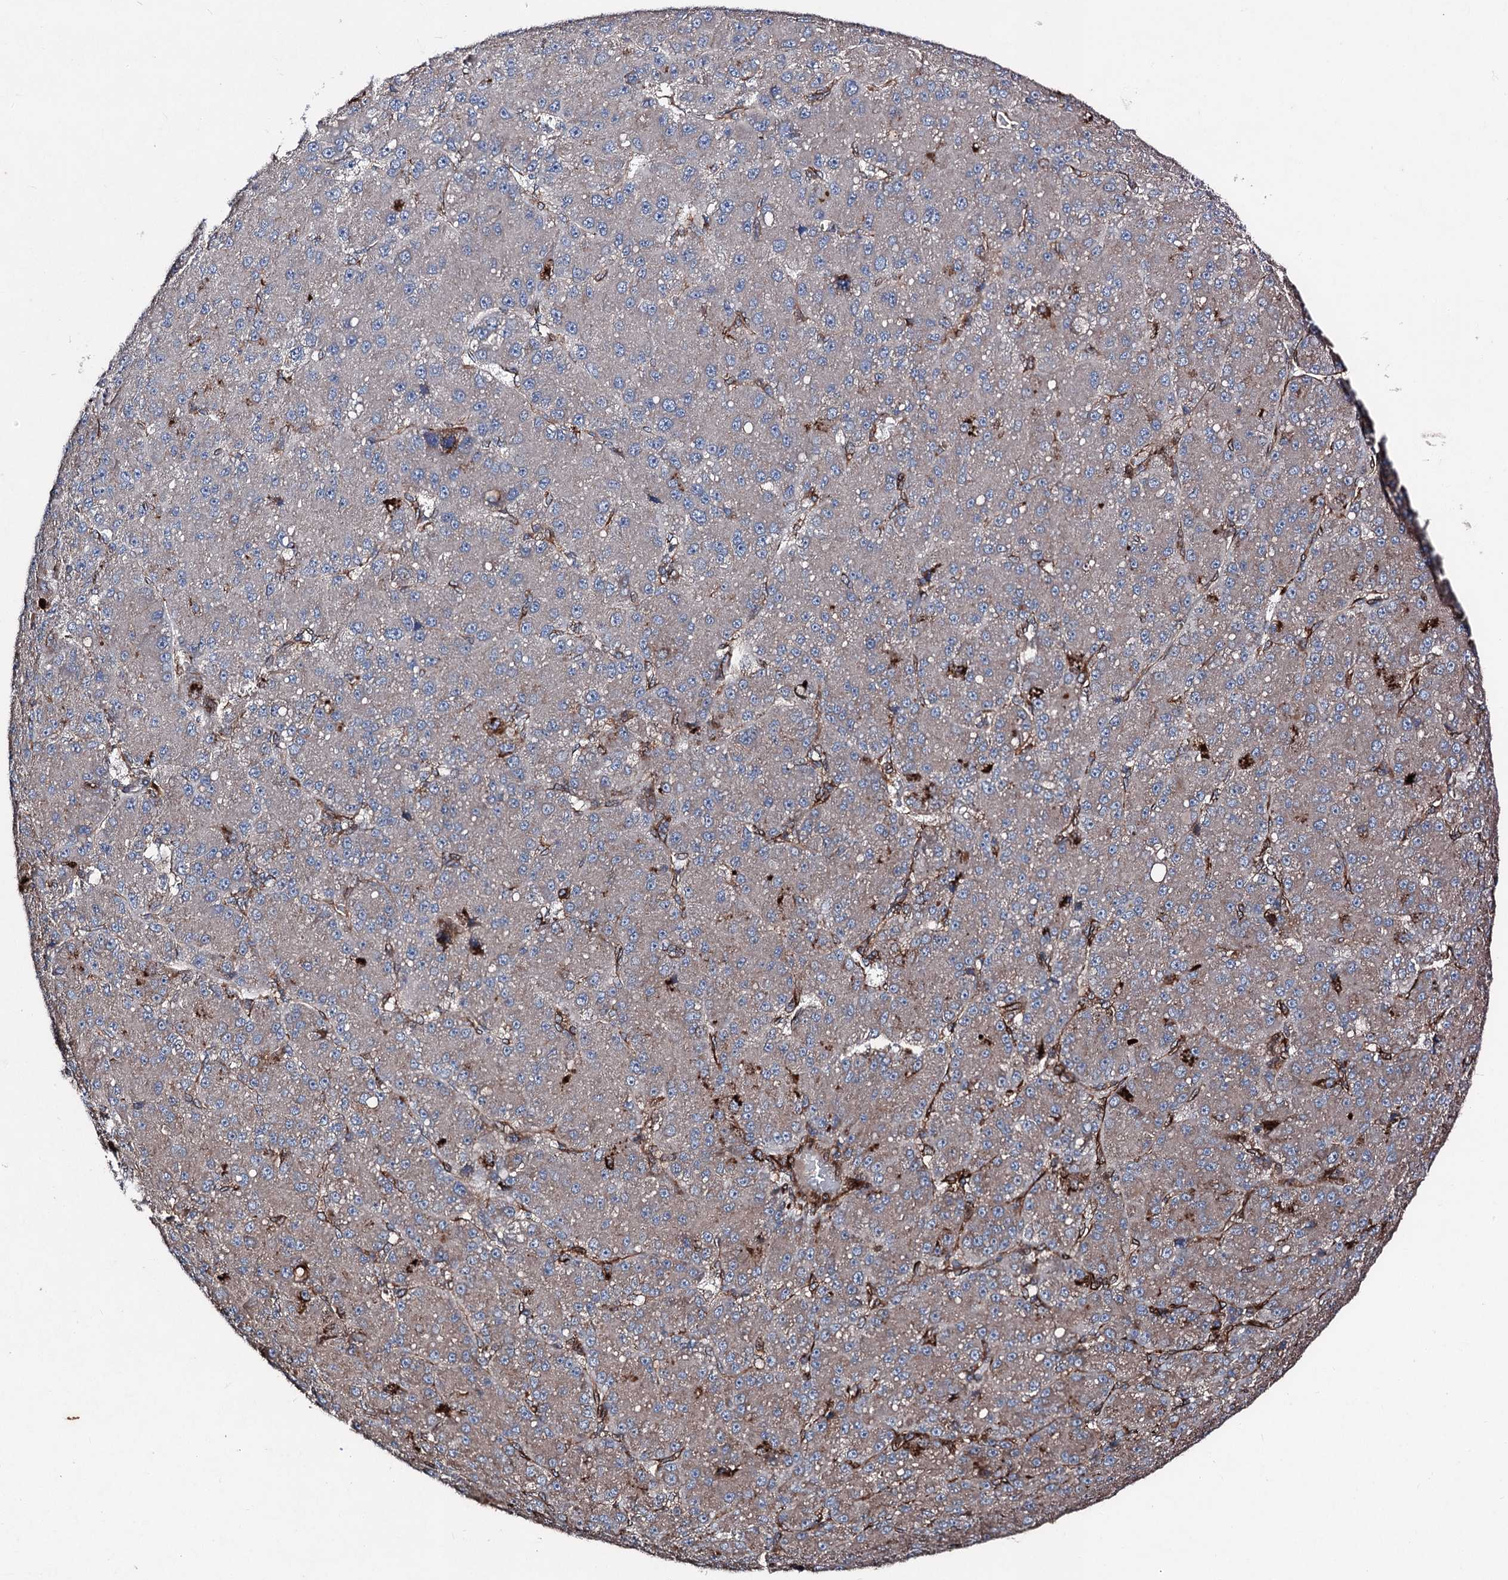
{"staining": {"intensity": "weak", "quantity": "25%-75%", "location": "cytoplasmic/membranous"}, "tissue": "liver cancer", "cell_type": "Tumor cells", "image_type": "cancer", "snomed": [{"axis": "morphology", "description": "Carcinoma, Hepatocellular, NOS"}, {"axis": "topography", "description": "Liver"}], "caption": "Brown immunohistochemical staining in liver cancer displays weak cytoplasmic/membranous staining in about 25%-75% of tumor cells.", "gene": "DDIAS", "patient": {"sex": "male", "age": 67}}